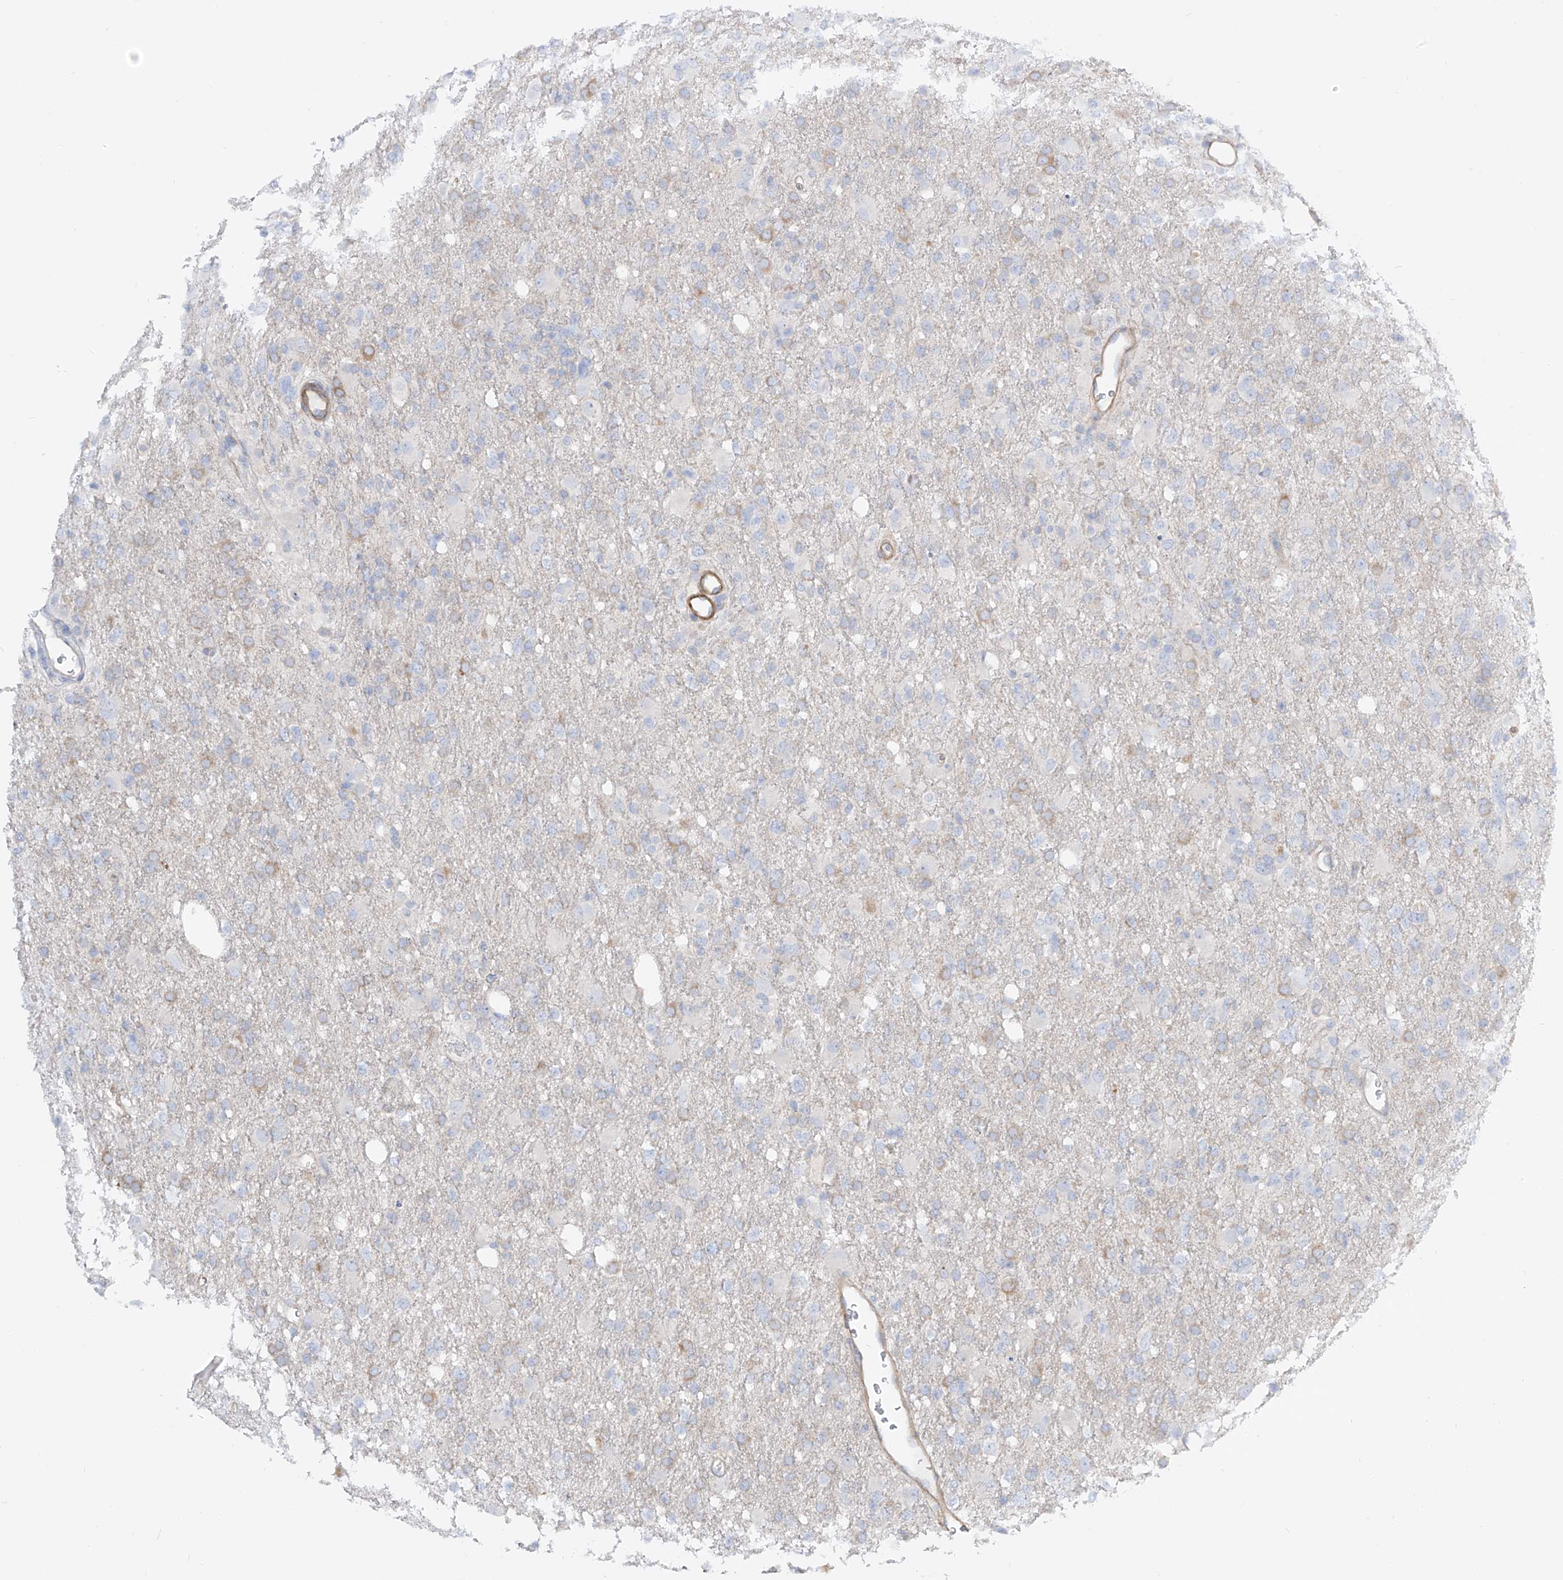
{"staining": {"intensity": "negative", "quantity": "none", "location": "none"}, "tissue": "glioma", "cell_type": "Tumor cells", "image_type": "cancer", "snomed": [{"axis": "morphology", "description": "Glioma, malignant, High grade"}, {"axis": "topography", "description": "Brain"}], "caption": "DAB (3,3'-diaminobenzidine) immunohistochemical staining of human high-grade glioma (malignant) displays no significant expression in tumor cells. (DAB (3,3'-diaminobenzidine) immunohistochemistry (IHC), high magnification).", "gene": "LCA5", "patient": {"sex": "female", "age": 57}}